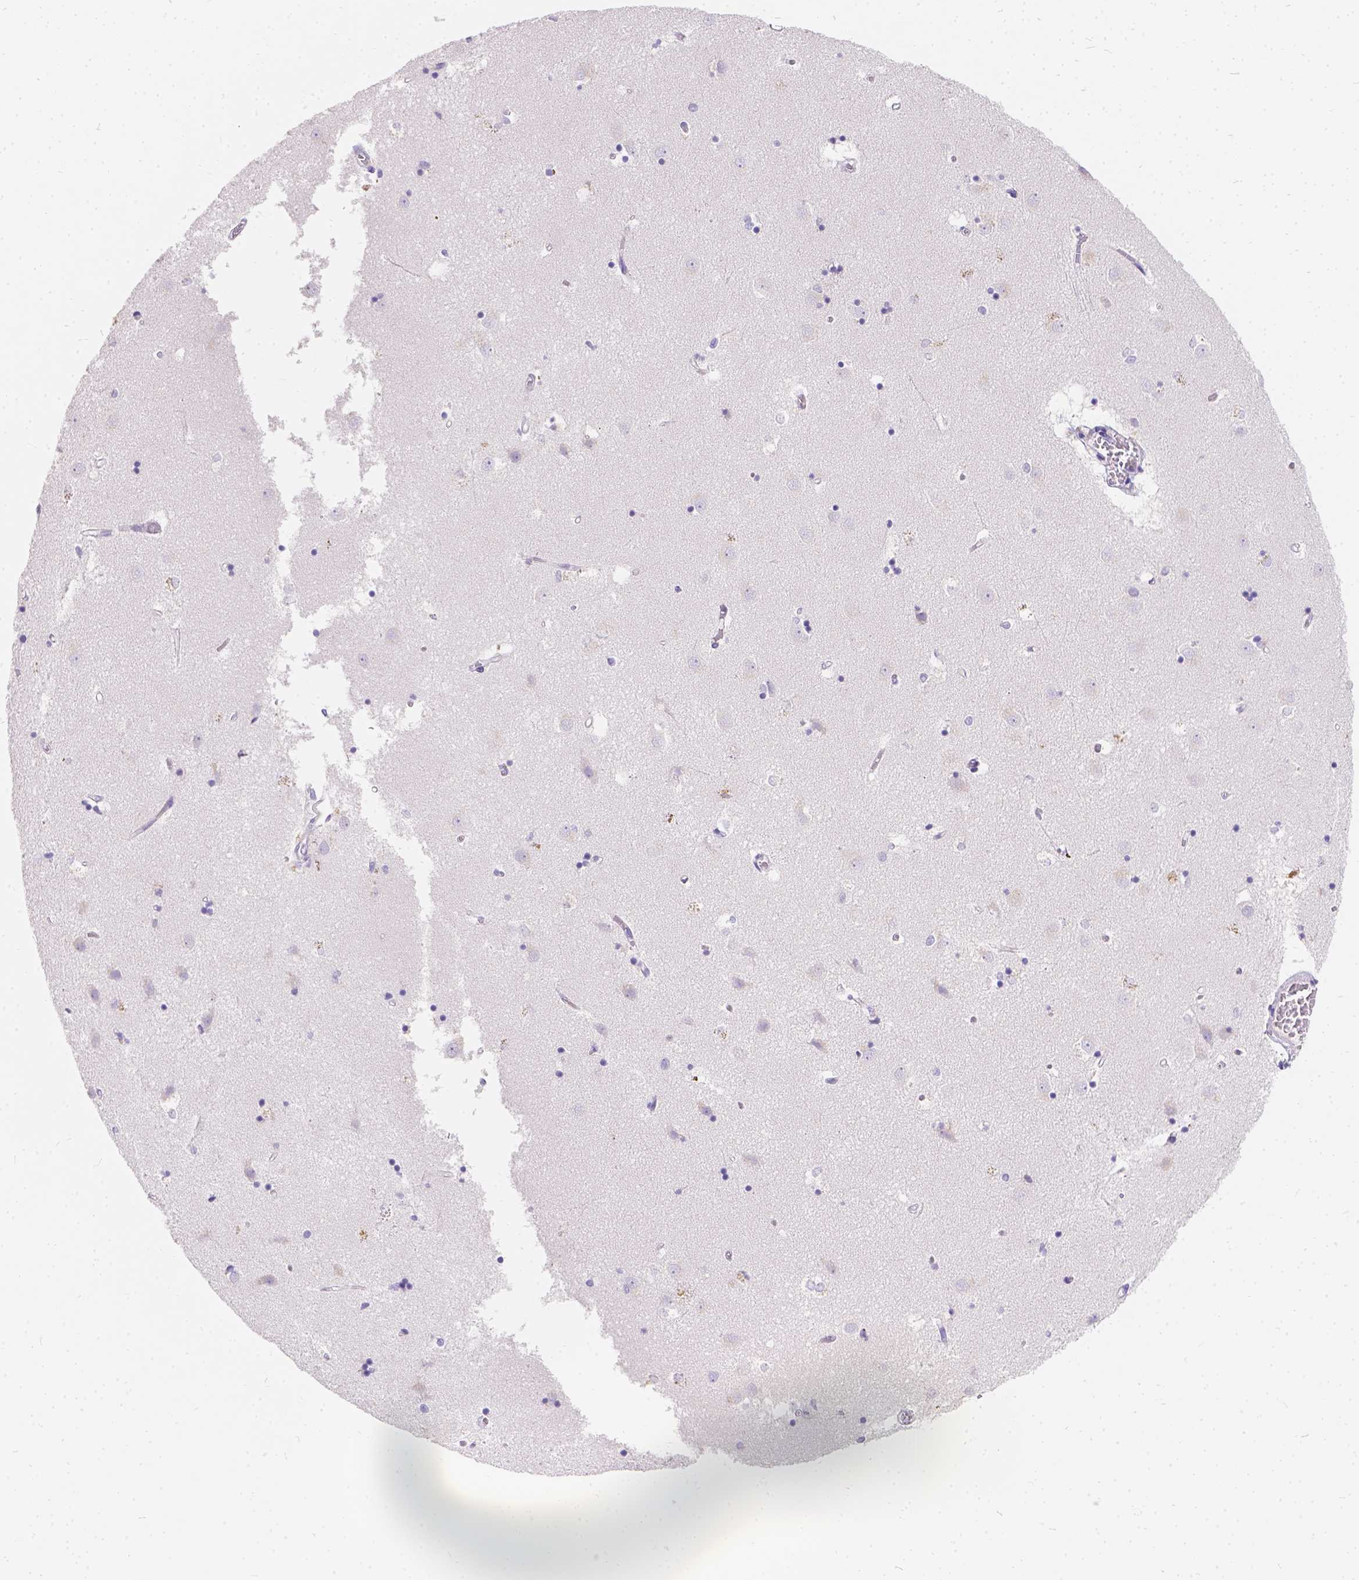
{"staining": {"intensity": "negative", "quantity": "none", "location": "none"}, "tissue": "caudate", "cell_type": "Glial cells", "image_type": "normal", "snomed": [{"axis": "morphology", "description": "Normal tissue, NOS"}, {"axis": "topography", "description": "Lateral ventricle wall"}], "caption": "An IHC histopathology image of unremarkable caudate is shown. There is no staining in glial cells of caudate.", "gene": "GNRHR", "patient": {"sex": "male", "age": 54}}